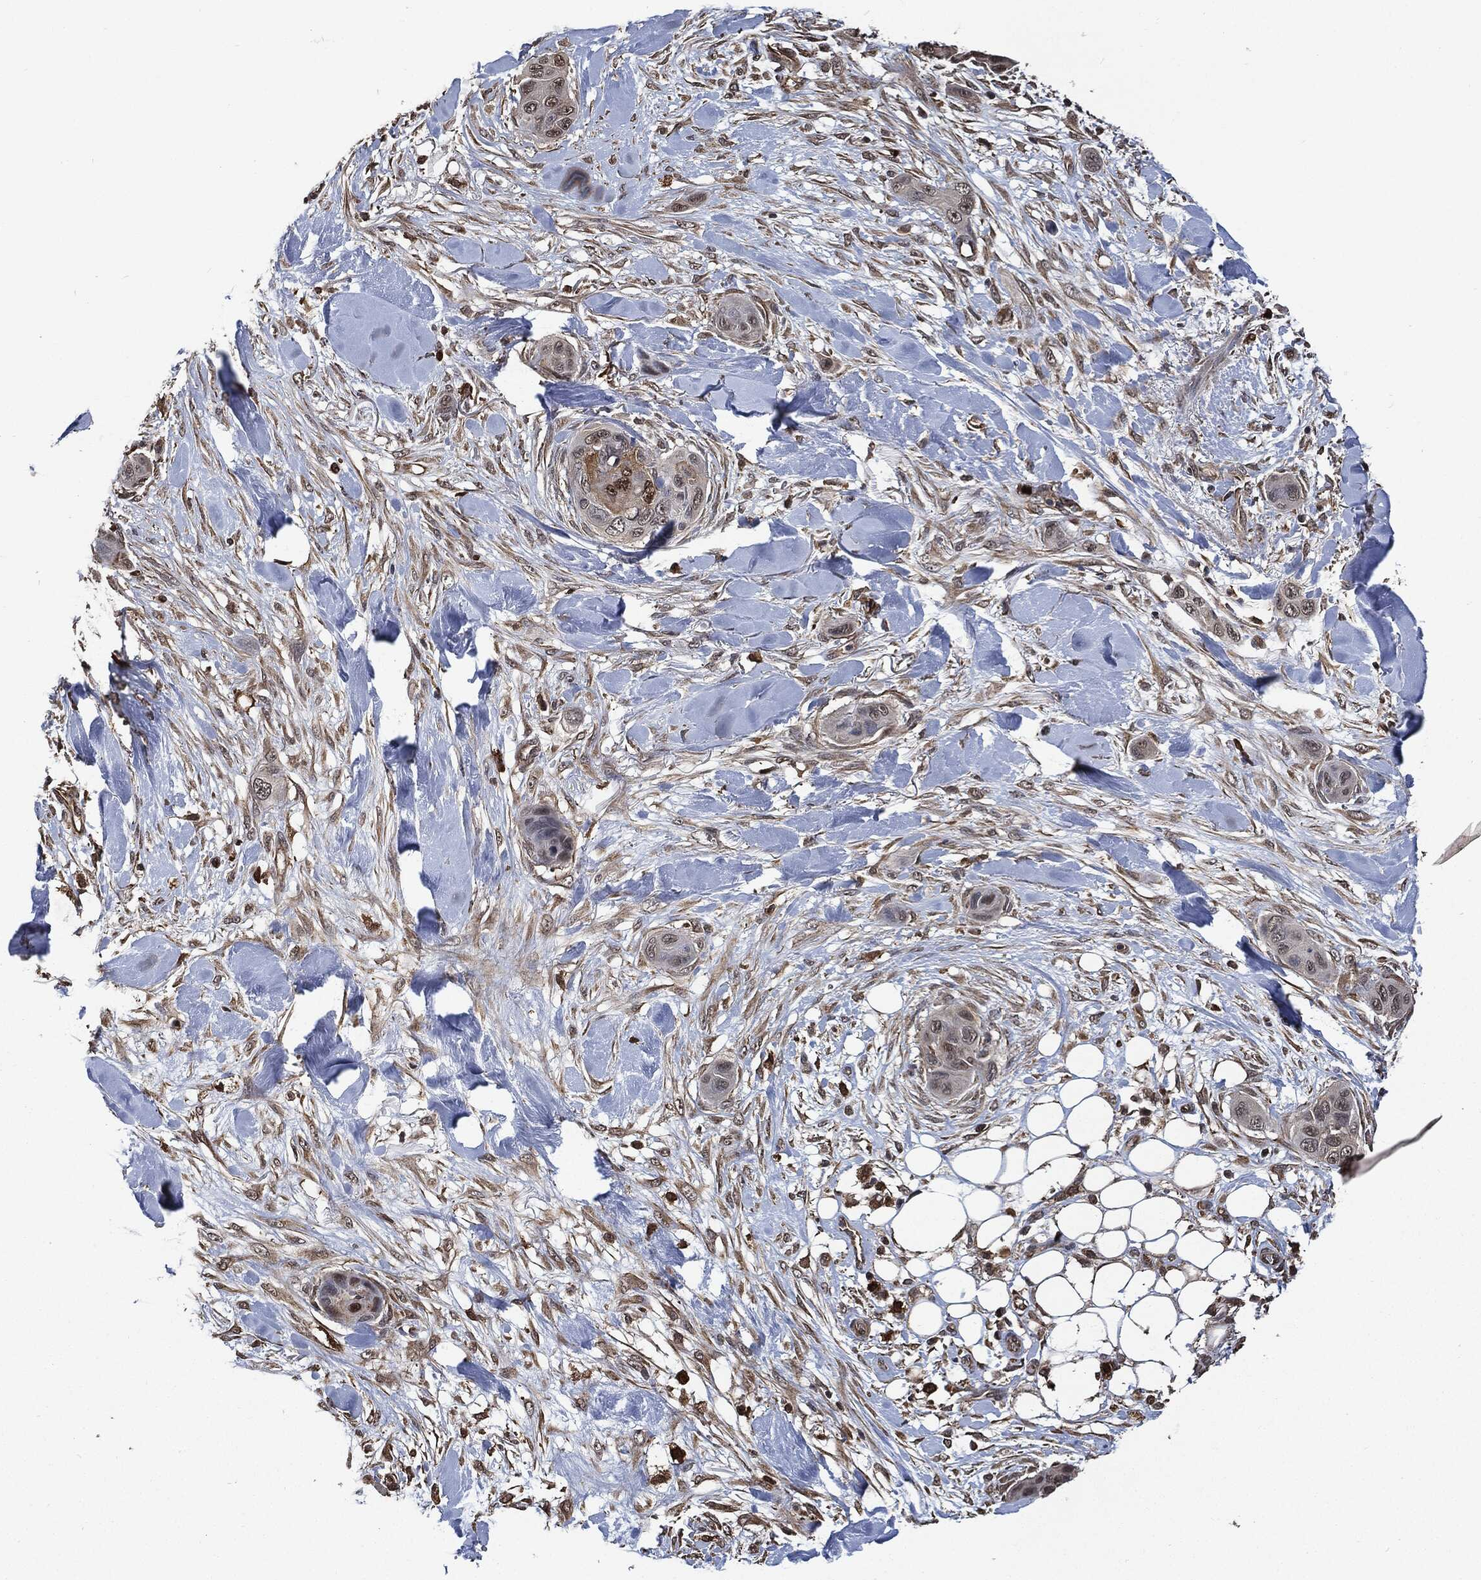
{"staining": {"intensity": "weak", "quantity": "<25%", "location": "nuclear"}, "tissue": "skin cancer", "cell_type": "Tumor cells", "image_type": "cancer", "snomed": [{"axis": "morphology", "description": "Squamous cell carcinoma, NOS"}, {"axis": "topography", "description": "Skin"}], "caption": "The micrograph demonstrates no significant positivity in tumor cells of skin cancer. (DAB immunohistochemistry (IHC), high magnification).", "gene": "S100A9", "patient": {"sex": "male", "age": 78}}